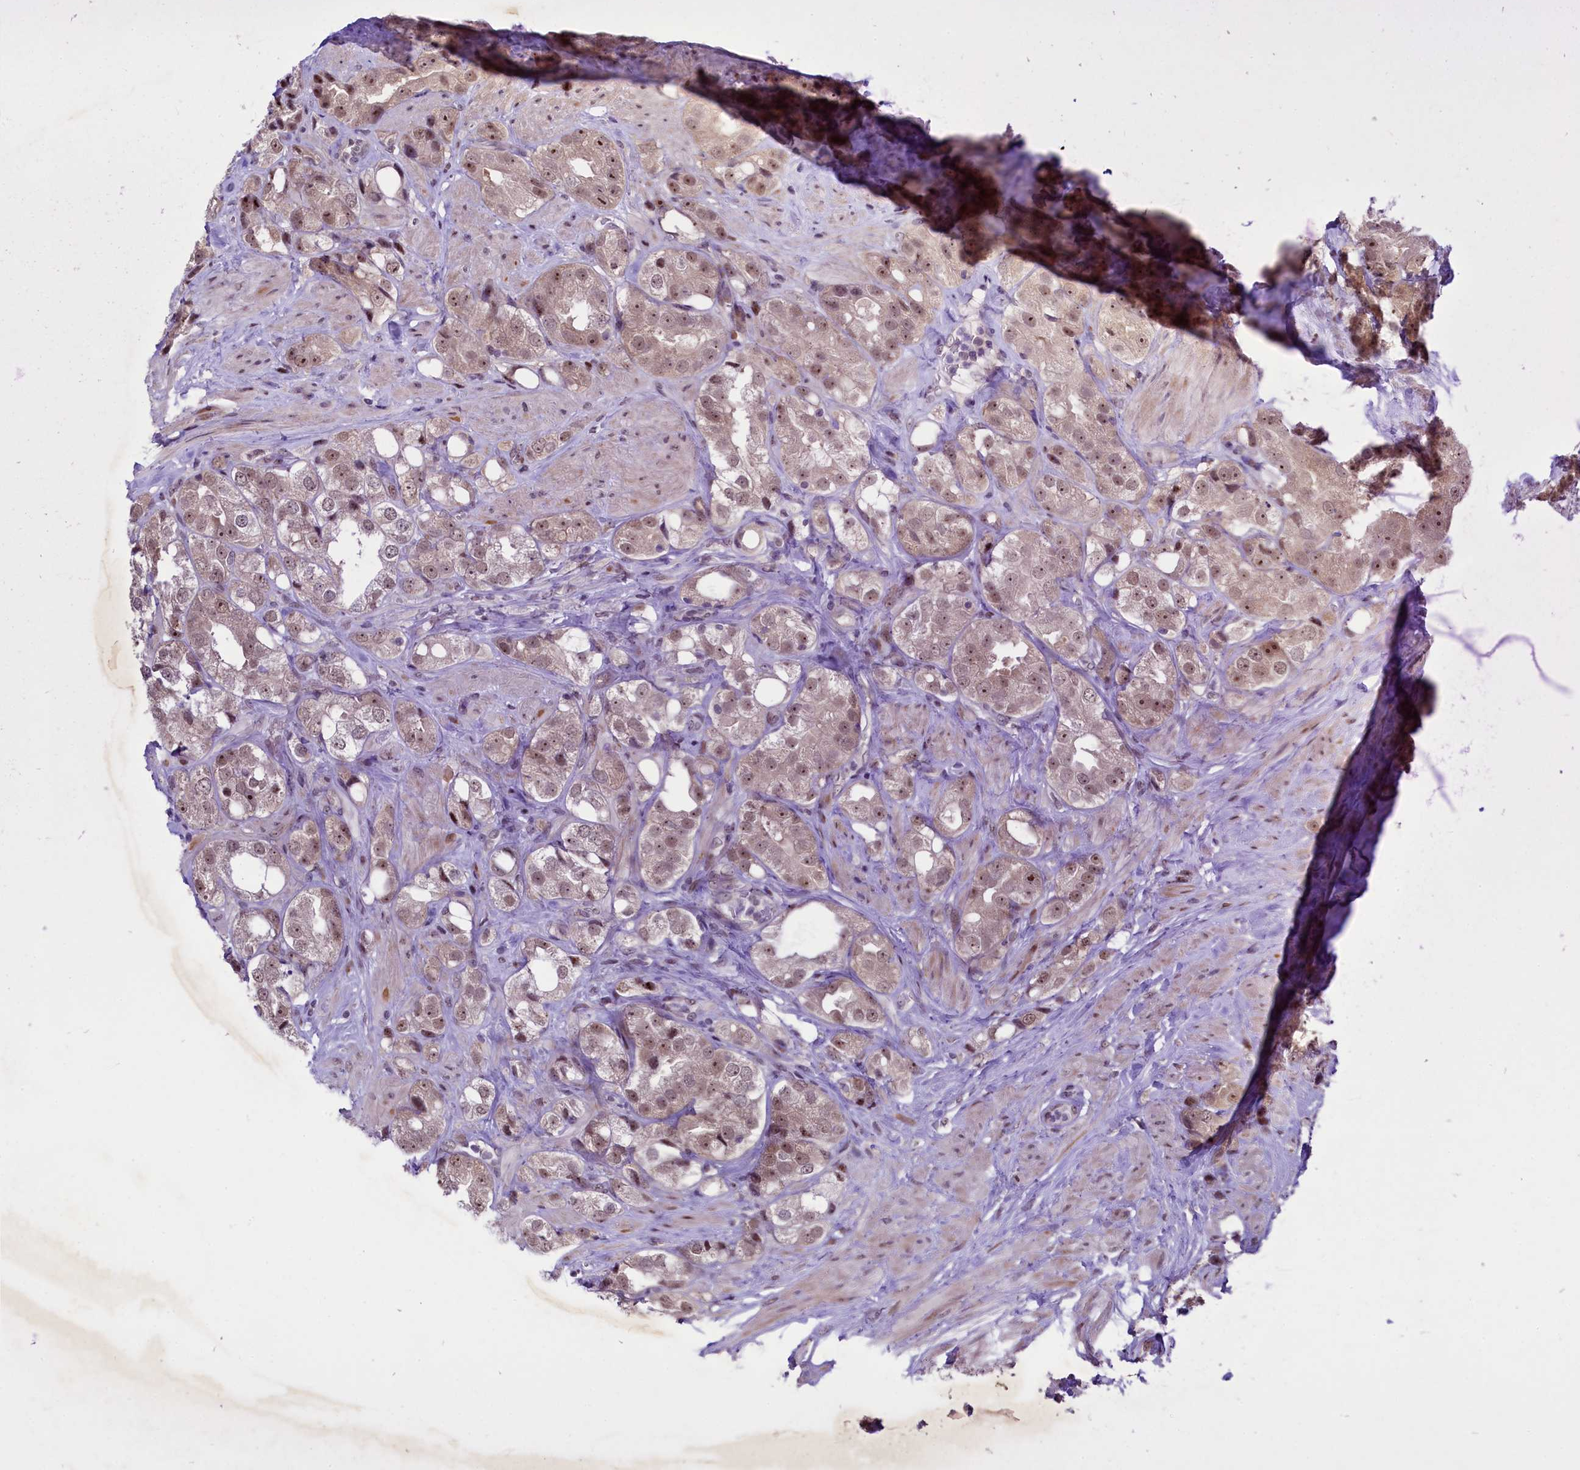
{"staining": {"intensity": "weak", "quantity": ">75%", "location": "nuclear"}, "tissue": "prostate cancer", "cell_type": "Tumor cells", "image_type": "cancer", "snomed": [{"axis": "morphology", "description": "Adenocarcinoma, NOS"}, {"axis": "topography", "description": "Prostate"}], "caption": "Protein expression analysis of human adenocarcinoma (prostate) reveals weak nuclear staining in approximately >75% of tumor cells. (IHC, brightfield microscopy, high magnification).", "gene": "ANKS3", "patient": {"sex": "male", "age": 79}}